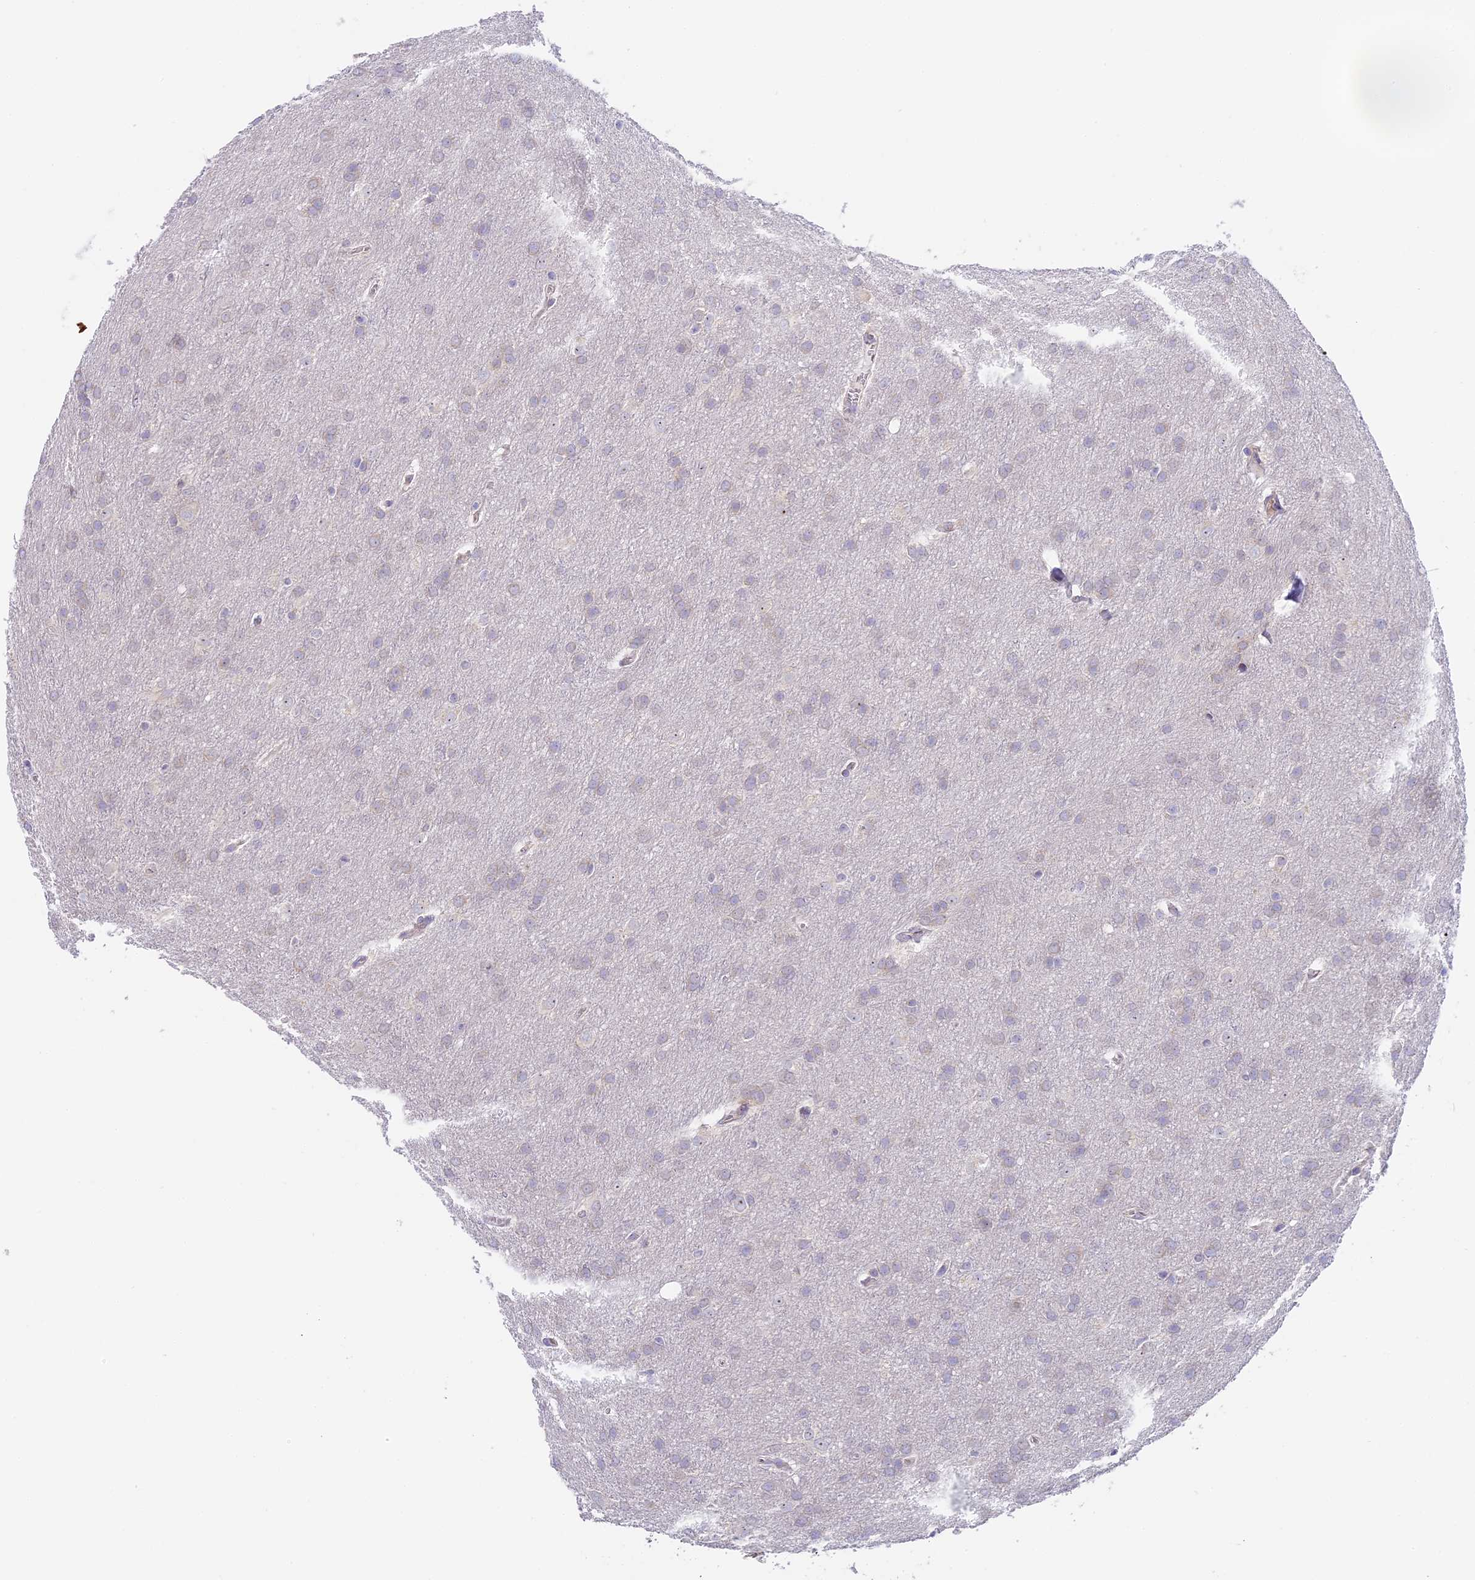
{"staining": {"intensity": "negative", "quantity": "none", "location": "none"}, "tissue": "glioma", "cell_type": "Tumor cells", "image_type": "cancer", "snomed": [{"axis": "morphology", "description": "Glioma, malignant, Low grade"}, {"axis": "topography", "description": "Brain"}], "caption": "The IHC image has no significant staining in tumor cells of malignant low-grade glioma tissue.", "gene": "RAD51", "patient": {"sex": "female", "age": 32}}